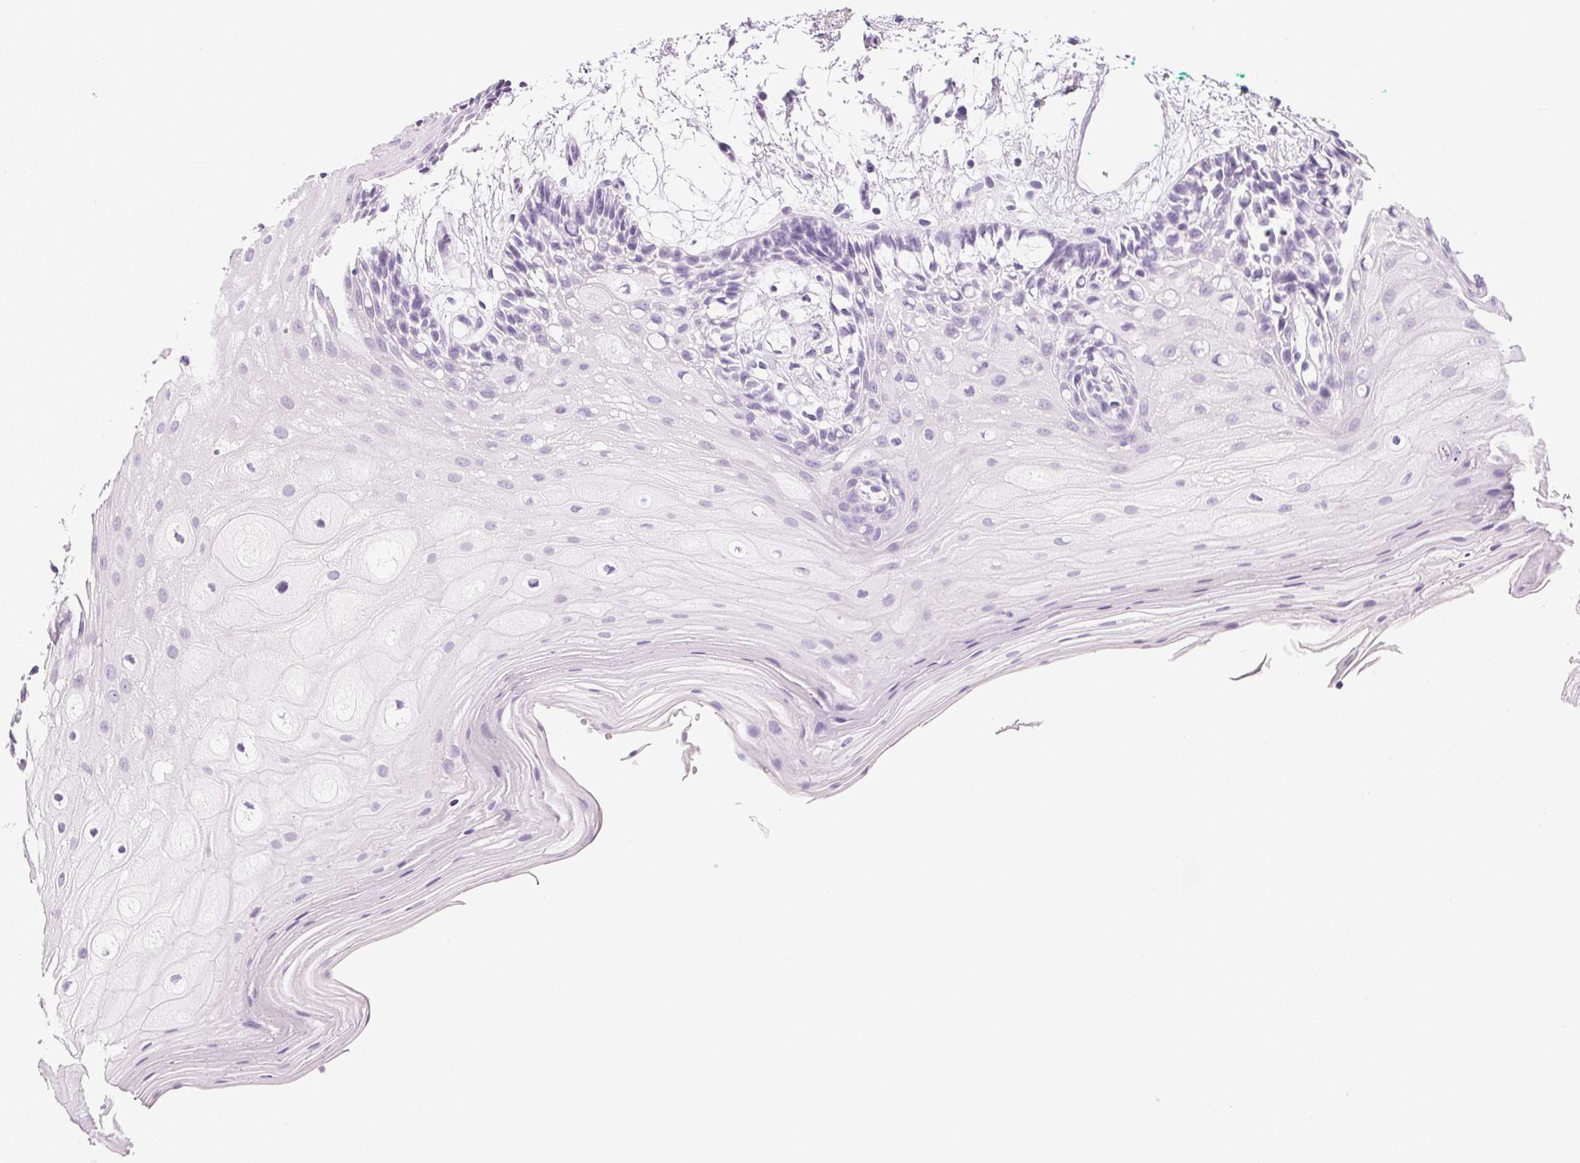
{"staining": {"intensity": "negative", "quantity": "none", "location": "none"}, "tissue": "oral mucosa", "cell_type": "Squamous epithelial cells", "image_type": "normal", "snomed": [{"axis": "morphology", "description": "Normal tissue, NOS"}, {"axis": "morphology", "description": "Squamous cell carcinoma, NOS"}, {"axis": "topography", "description": "Oral tissue"}, {"axis": "topography", "description": "Tounge, NOS"}, {"axis": "topography", "description": "Head-Neck"}], "caption": "DAB immunohistochemical staining of unremarkable human oral mucosa exhibits no significant positivity in squamous epithelial cells. Nuclei are stained in blue.", "gene": "IGFBP1", "patient": {"sex": "male", "age": 62}}